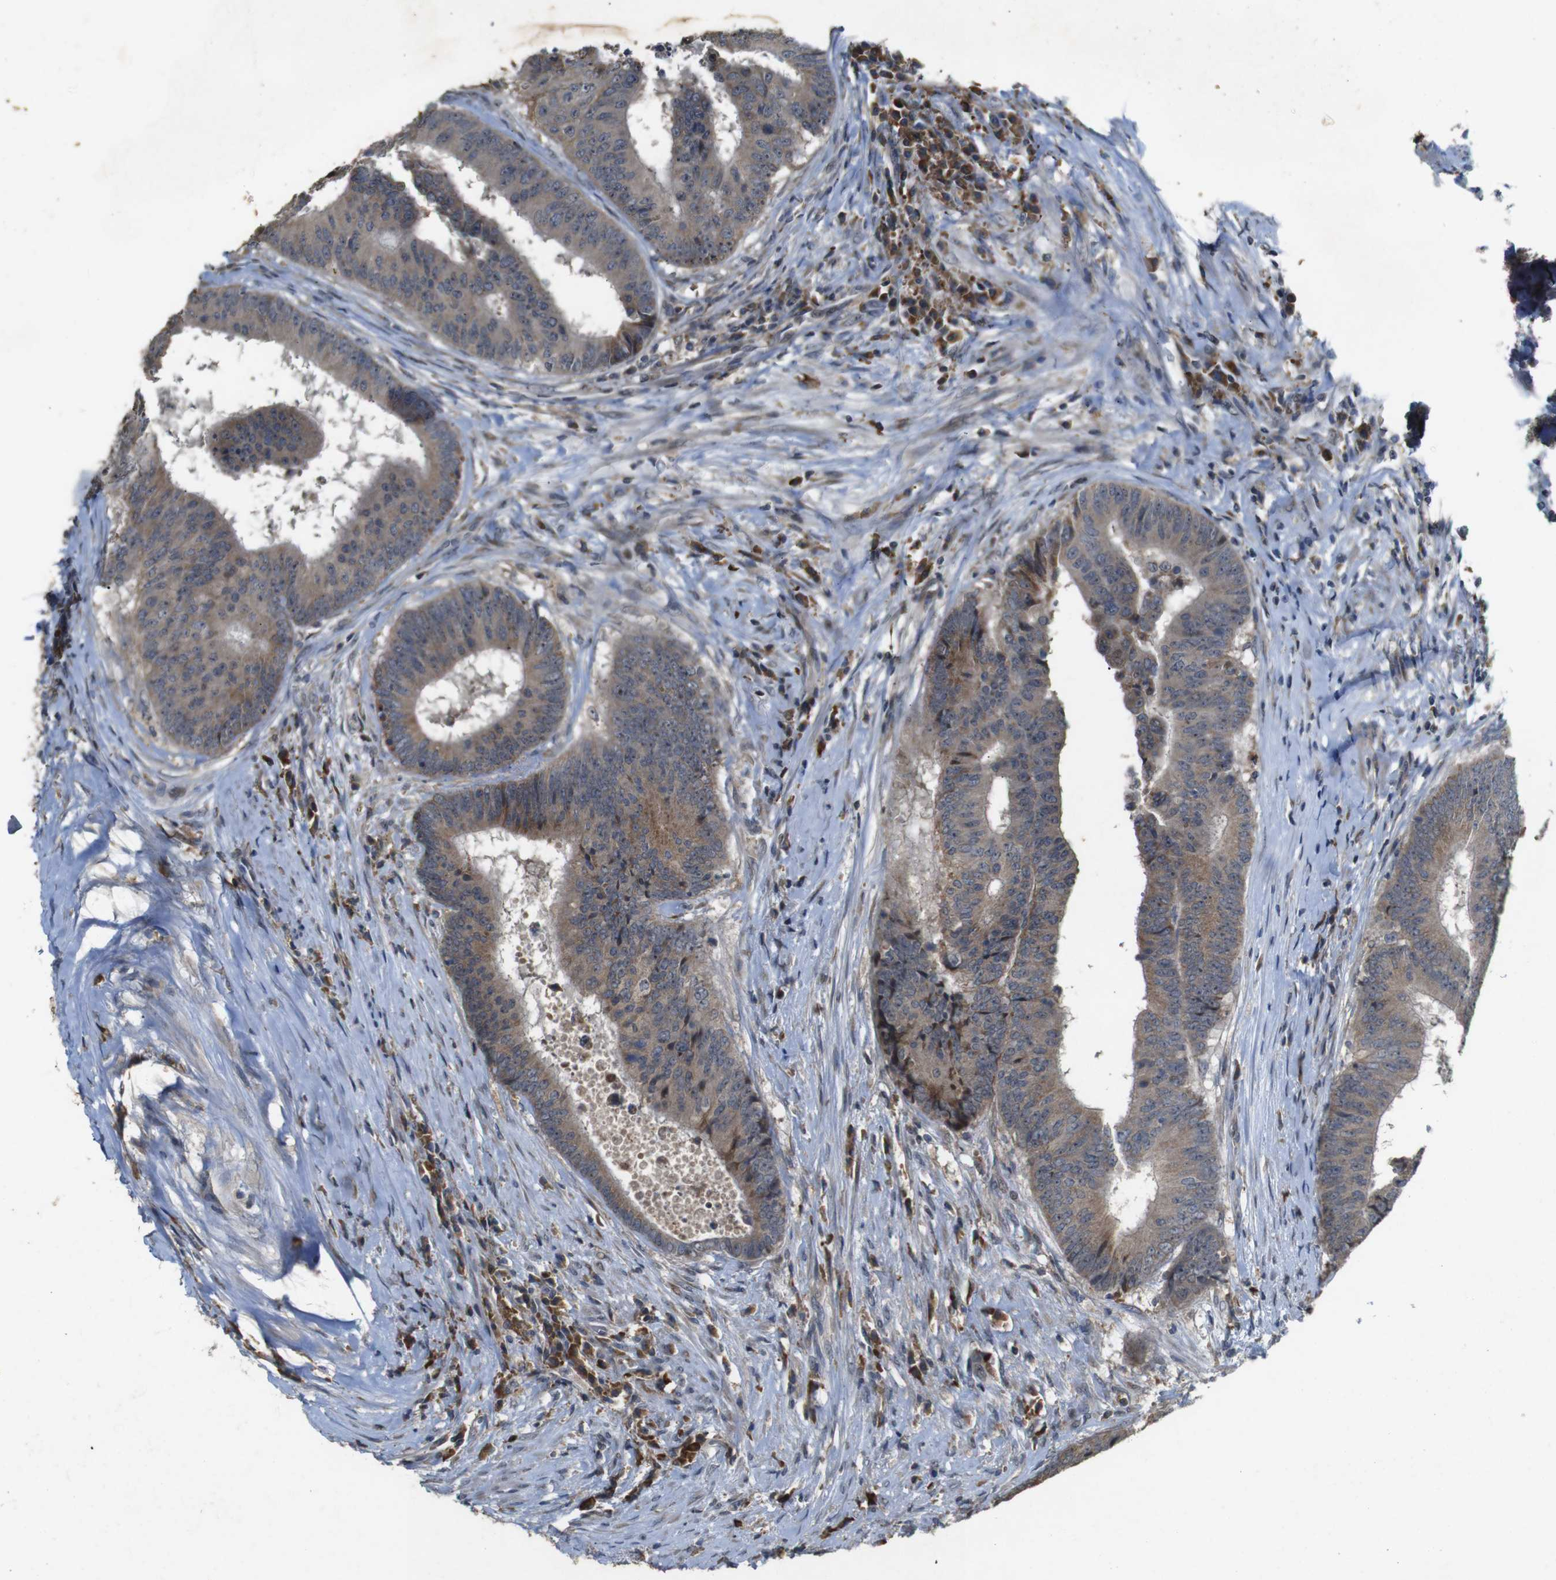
{"staining": {"intensity": "moderate", "quantity": ">75%", "location": "cytoplasmic/membranous"}, "tissue": "colorectal cancer", "cell_type": "Tumor cells", "image_type": "cancer", "snomed": [{"axis": "morphology", "description": "Adenocarcinoma, NOS"}, {"axis": "topography", "description": "Rectum"}], "caption": "Colorectal cancer (adenocarcinoma) stained for a protein shows moderate cytoplasmic/membranous positivity in tumor cells.", "gene": "MAGI2", "patient": {"sex": "male", "age": 72}}